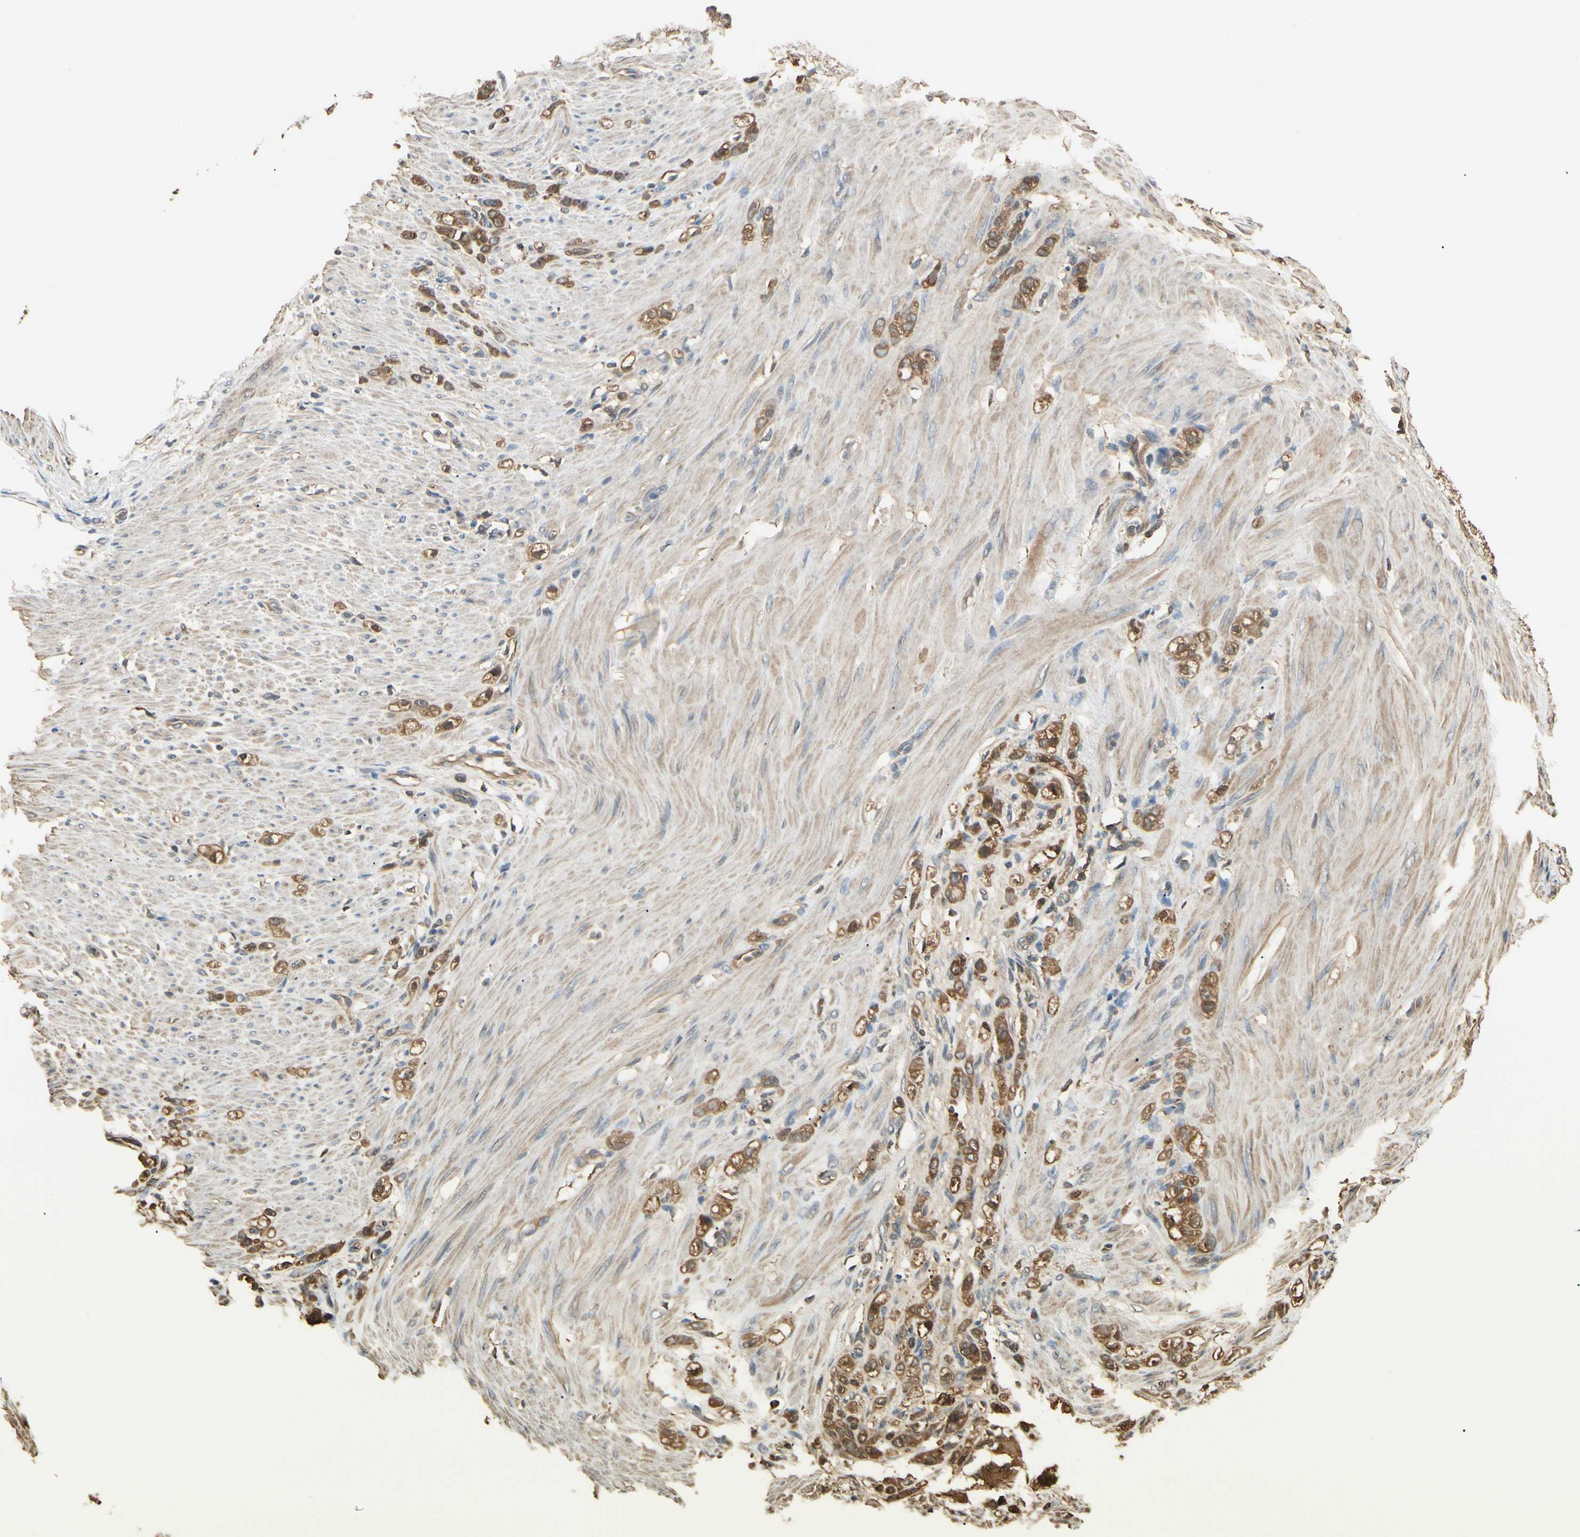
{"staining": {"intensity": "moderate", "quantity": ">75%", "location": "cytoplasmic/membranous"}, "tissue": "stomach cancer", "cell_type": "Tumor cells", "image_type": "cancer", "snomed": [{"axis": "morphology", "description": "Adenocarcinoma, NOS"}, {"axis": "topography", "description": "Stomach"}], "caption": "Approximately >75% of tumor cells in stomach cancer (adenocarcinoma) display moderate cytoplasmic/membranous protein staining as visualized by brown immunohistochemical staining.", "gene": "YWHAE", "patient": {"sex": "male", "age": 82}}